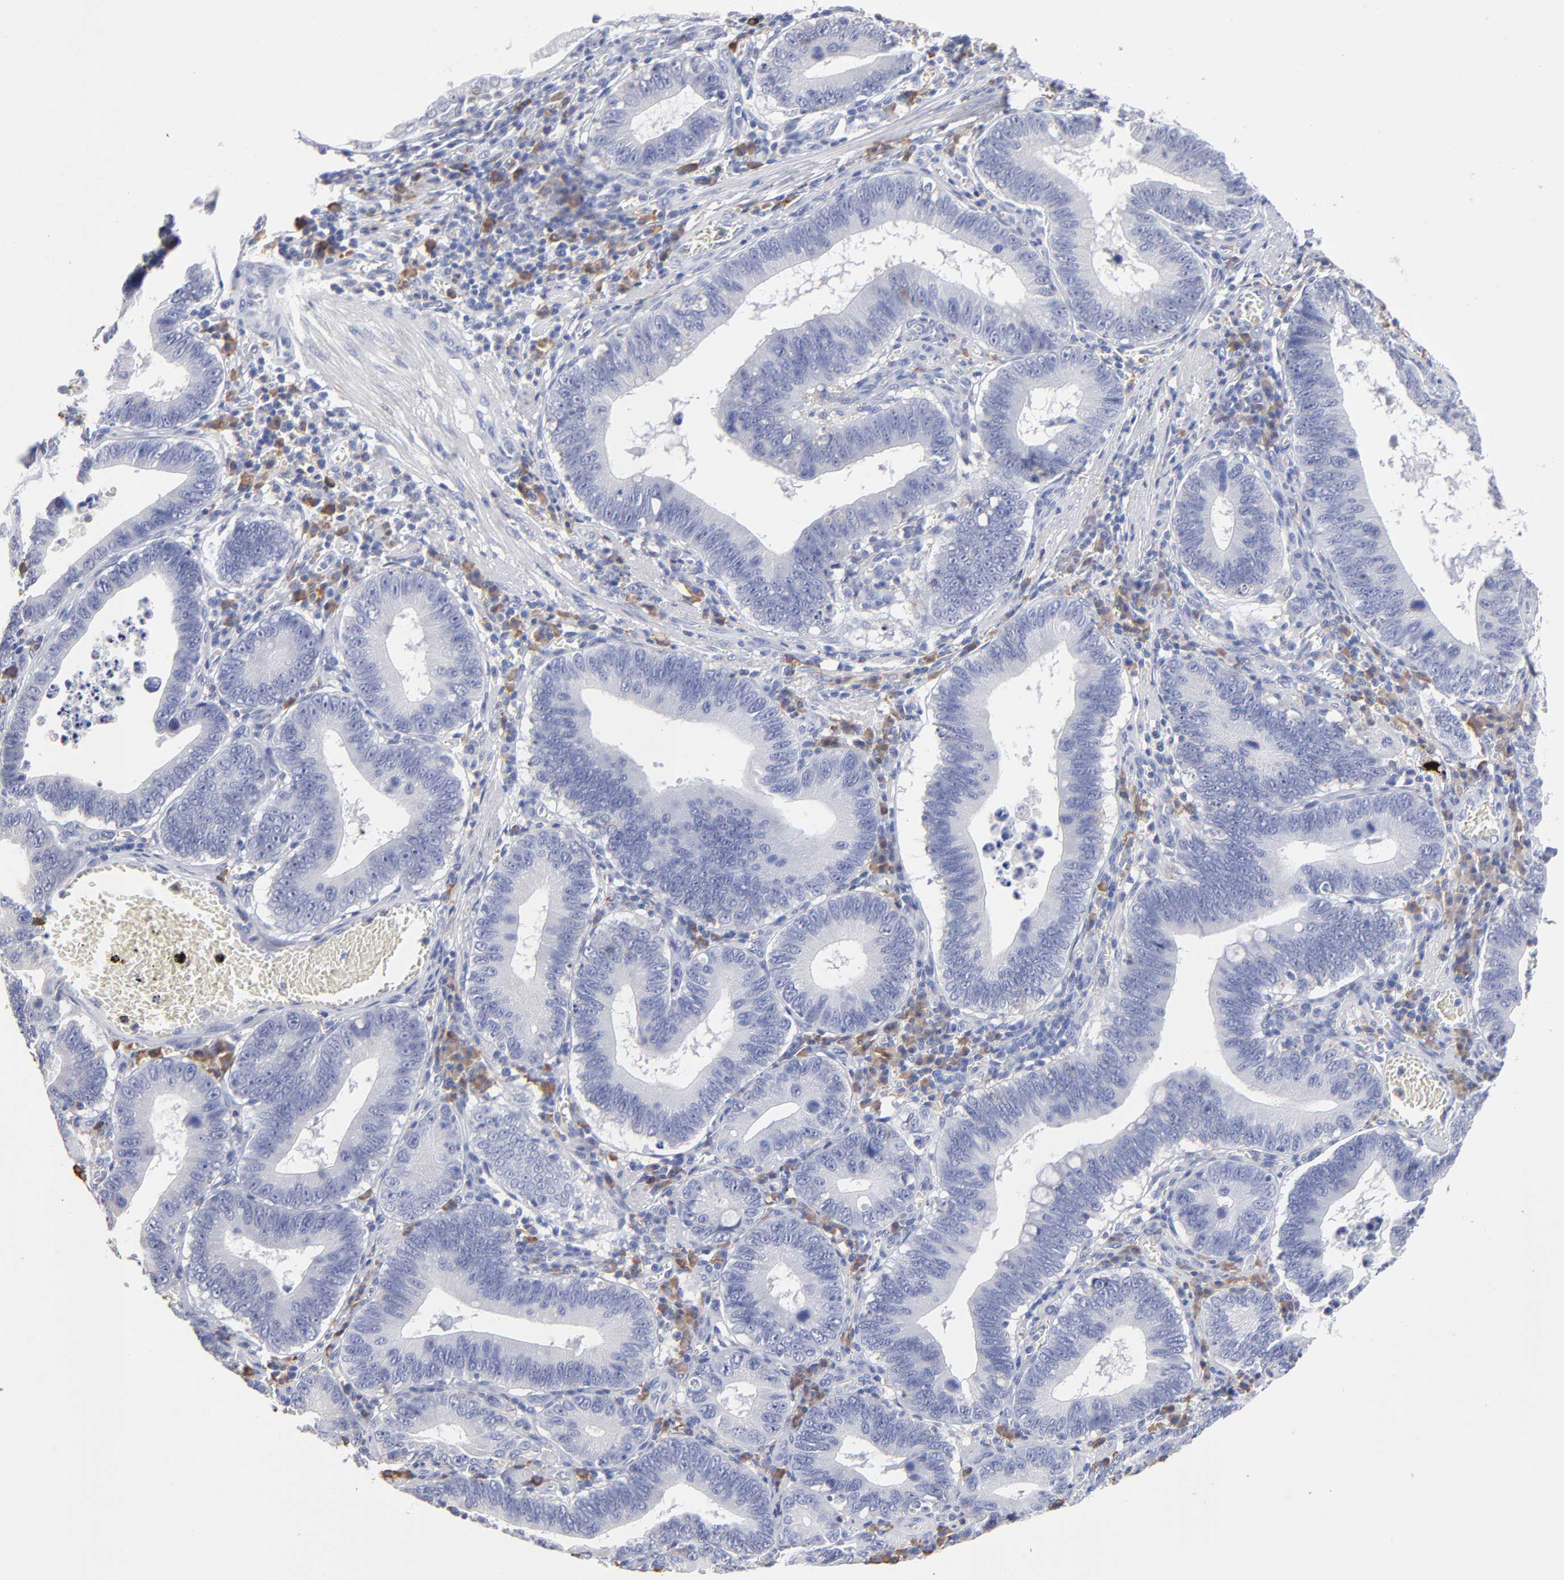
{"staining": {"intensity": "negative", "quantity": "none", "location": "none"}, "tissue": "stomach cancer", "cell_type": "Tumor cells", "image_type": "cancer", "snomed": [{"axis": "morphology", "description": "Adenocarcinoma, NOS"}, {"axis": "topography", "description": "Stomach"}, {"axis": "topography", "description": "Gastric cardia"}], "caption": "This is an IHC photomicrograph of stomach cancer (adenocarcinoma). There is no staining in tumor cells.", "gene": "LAT2", "patient": {"sex": "male", "age": 59}}